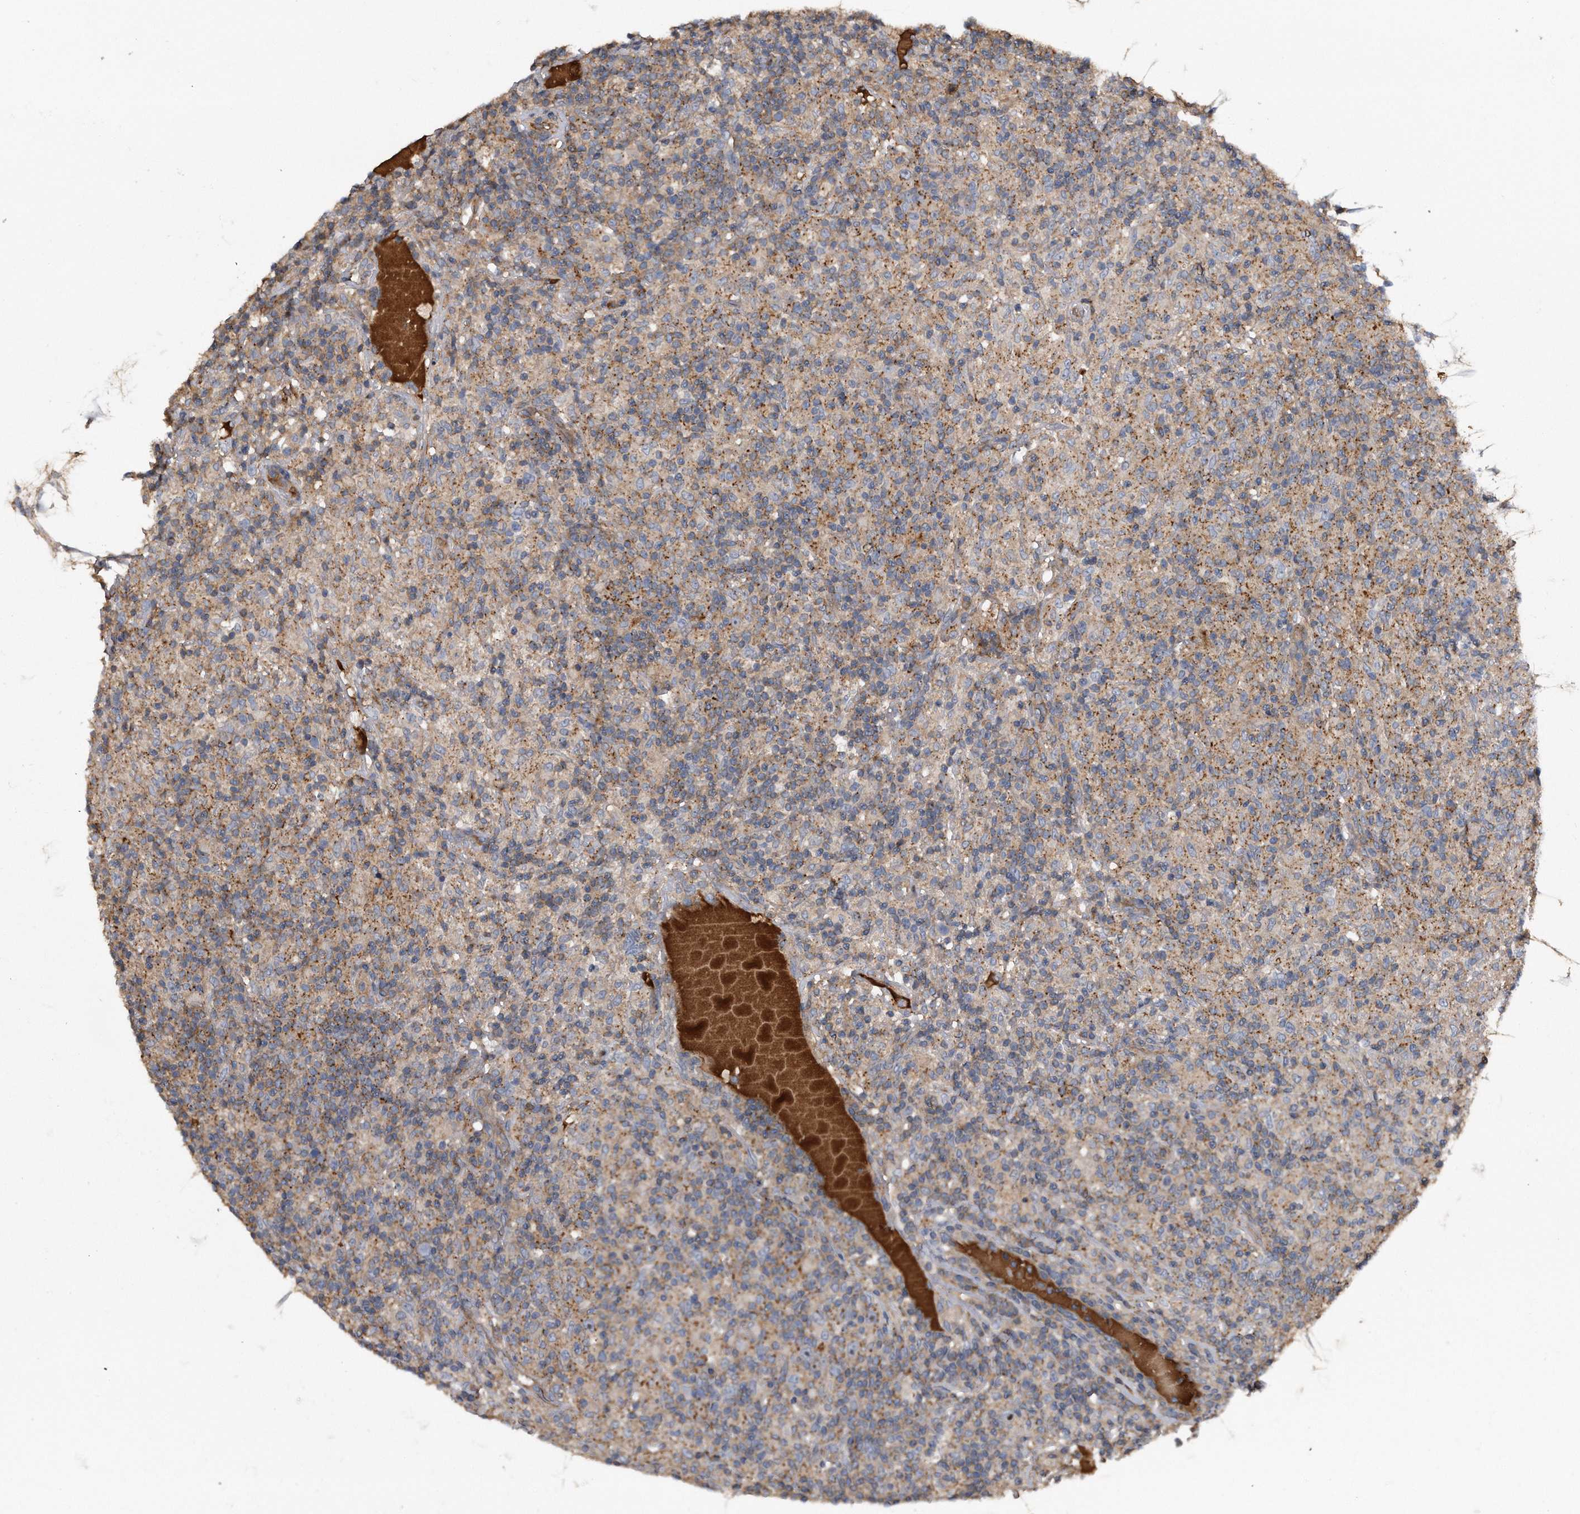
{"staining": {"intensity": "negative", "quantity": "none", "location": "none"}, "tissue": "lymphoma", "cell_type": "Tumor cells", "image_type": "cancer", "snomed": [{"axis": "morphology", "description": "Hodgkin's disease, NOS"}, {"axis": "topography", "description": "Lymph node"}], "caption": "Immunohistochemistry of human Hodgkin's disease shows no positivity in tumor cells.", "gene": "KCND3", "patient": {"sex": "male", "age": 70}}